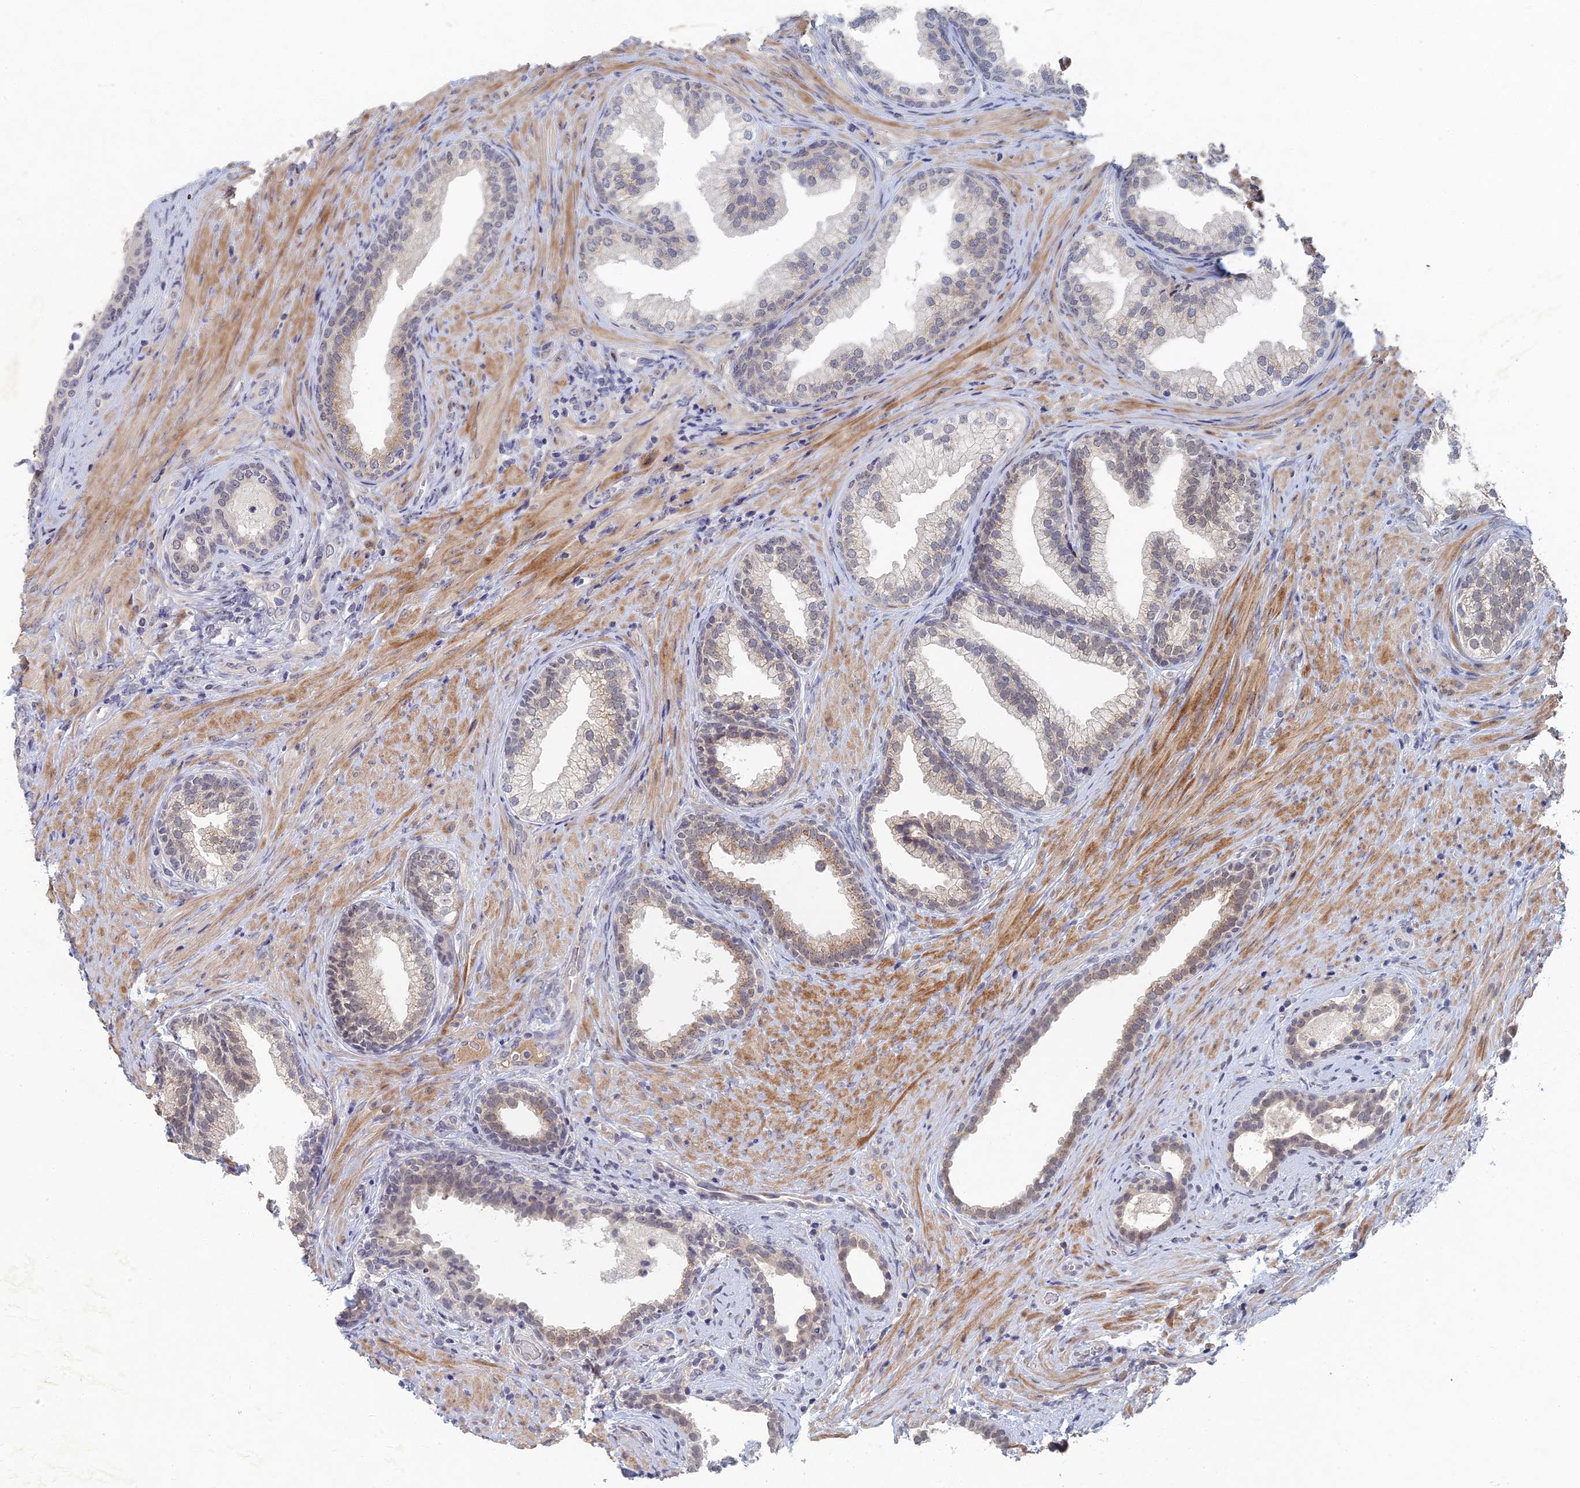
{"staining": {"intensity": "weak", "quantity": "<25%", "location": "cytoplasmic/membranous"}, "tissue": "prostate", "cell_type": "Glandular cells", "image_type": "normal", "snomed": [{"axis": "morphology", "description": "Normal tissue, NOS"}, {"axis": "topography", "description": "Prostate"}], "caption": "High power microscopy histopathology image of an IHC image of unremarkable prostate, revealing no significant expression in glandular cells. Nuclei are stained in blue.", "gene": "GNA15", "patient": {"sex": "male", "age": 76}}